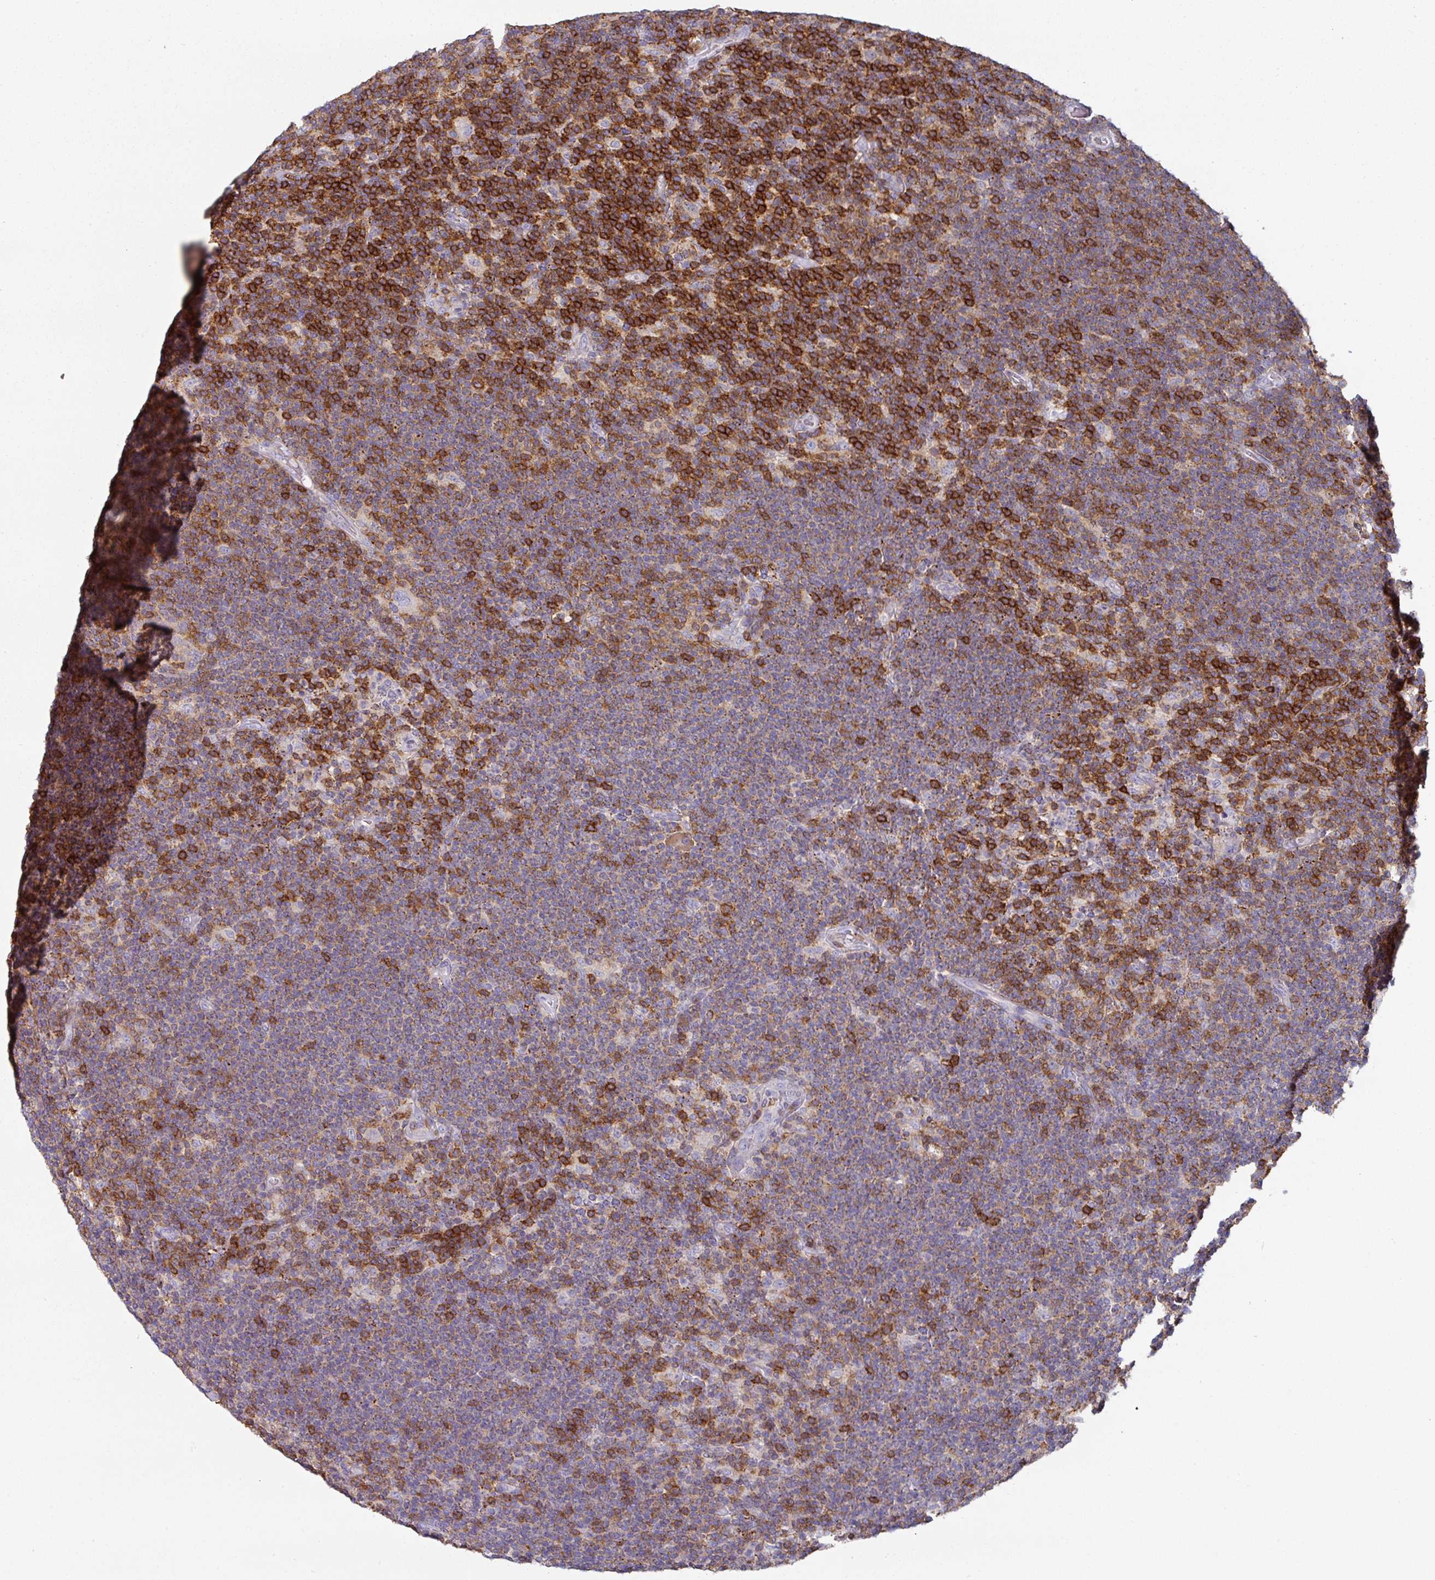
{"staining": {"intensity": "negative", "quantity": "none", "location": "none"}, "tissue": "lymphoma", "cell_type": "Tumor cells", "image_type": "cancer", "snomed": [{"axis": "morphology", "description": "Hodgkin's disease, NOS"}, {"axis": "topography", "description": "Lymph node"}], "caption": "IHC photomicrograph of human Hodgkin's disease stained for a protein (brown), which exhibits no positivity in tumor cells.", "gene": "CD3G", "patient": {"sex": "female", "age": 57}}